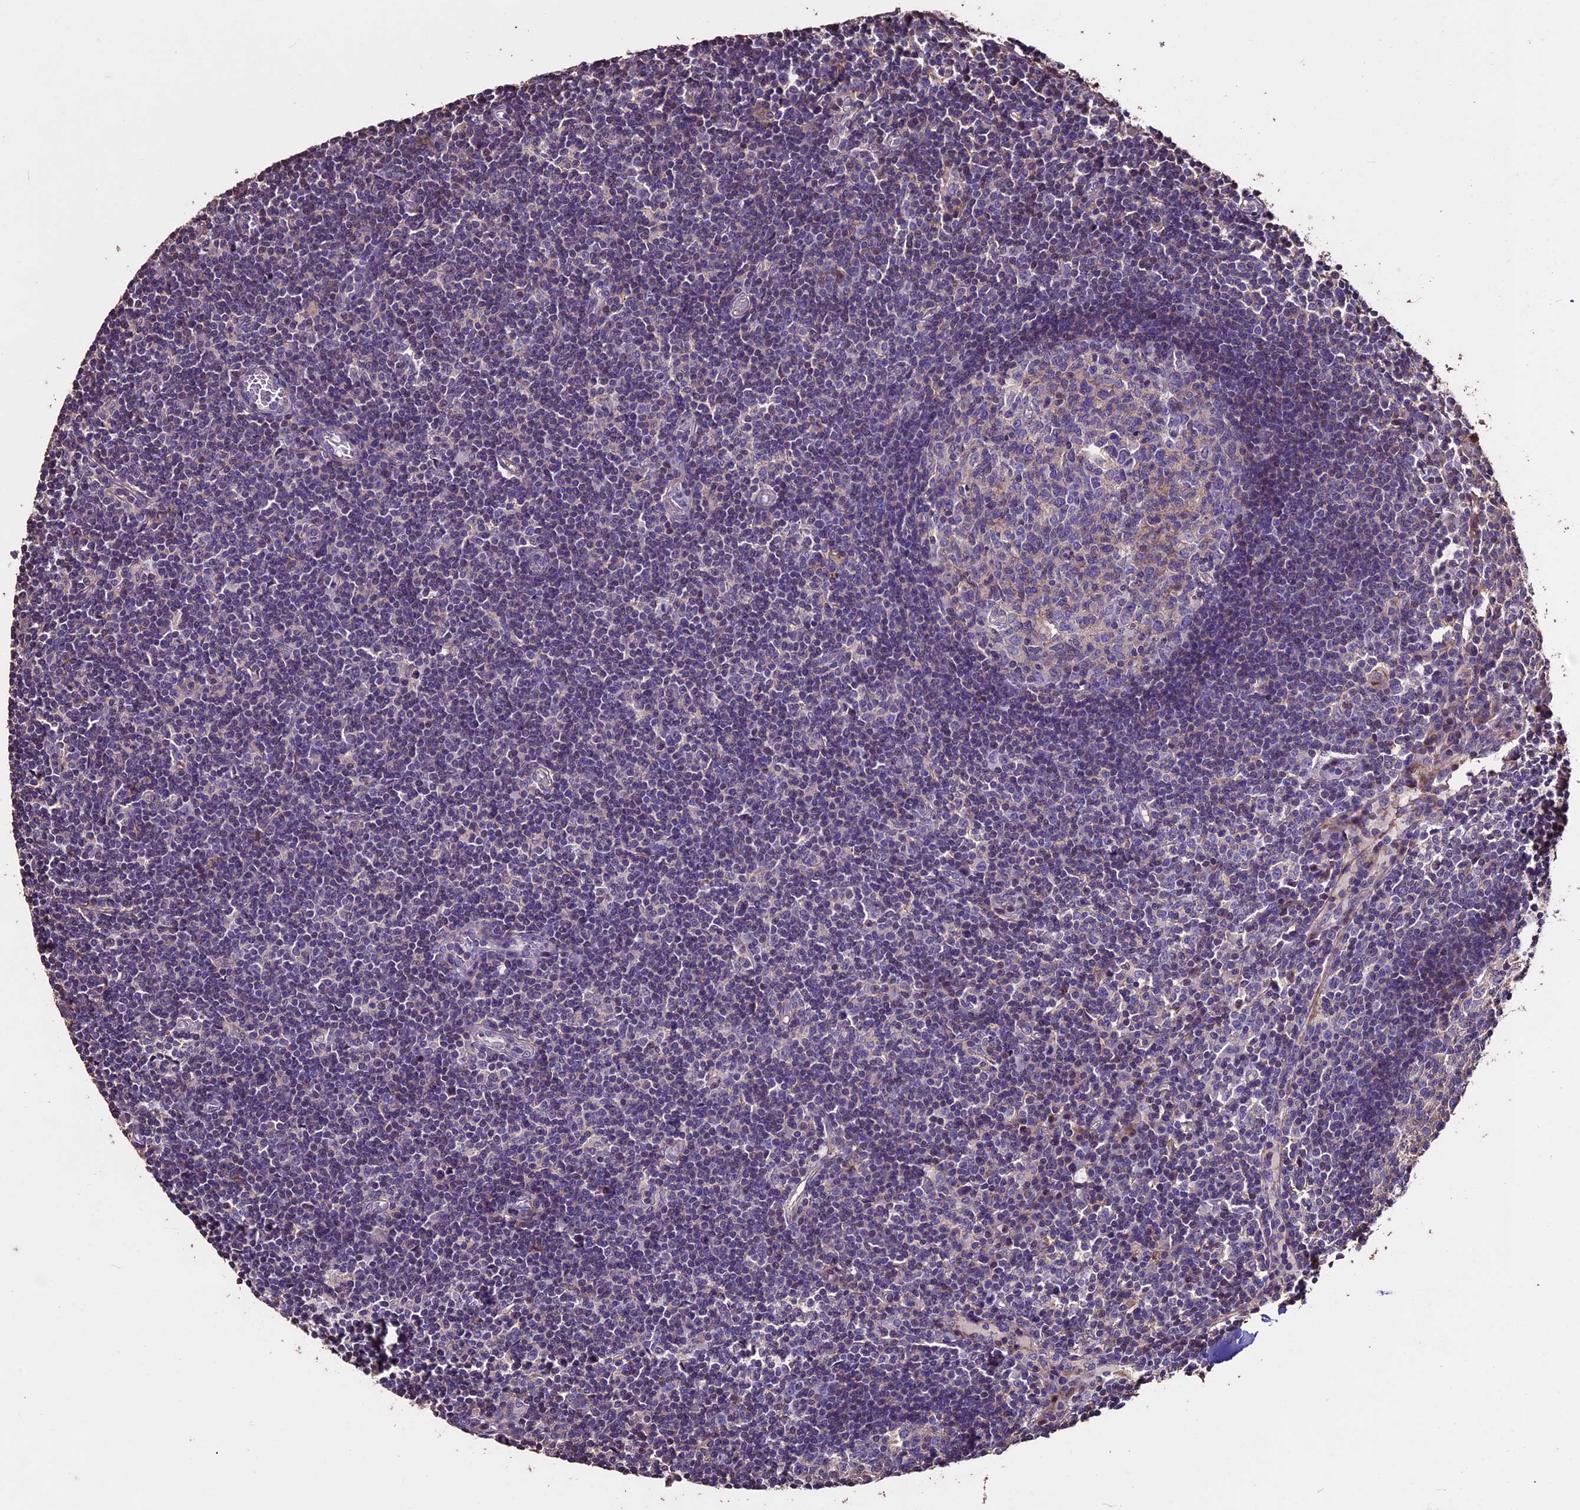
{"staining": {"intensity": "weak", "quantity": "<25%", "location": "cytoplasmic/membranous"}, "tissue": "lymph node", "cell_type": "Germinal center cells", "image_type": "normal", "snomed": [{"axis": "morphology", "description": "Normal tissue, NOS"}, {"axis": "topography", "description": "Lymph node"}], "caption": "This is a histopathology image of immunohistochemistry staining of benign lymph node, which shows no expression in germinal center cells.", "gene": "USB1", "patient": {"sex": "female", "age": 55}}